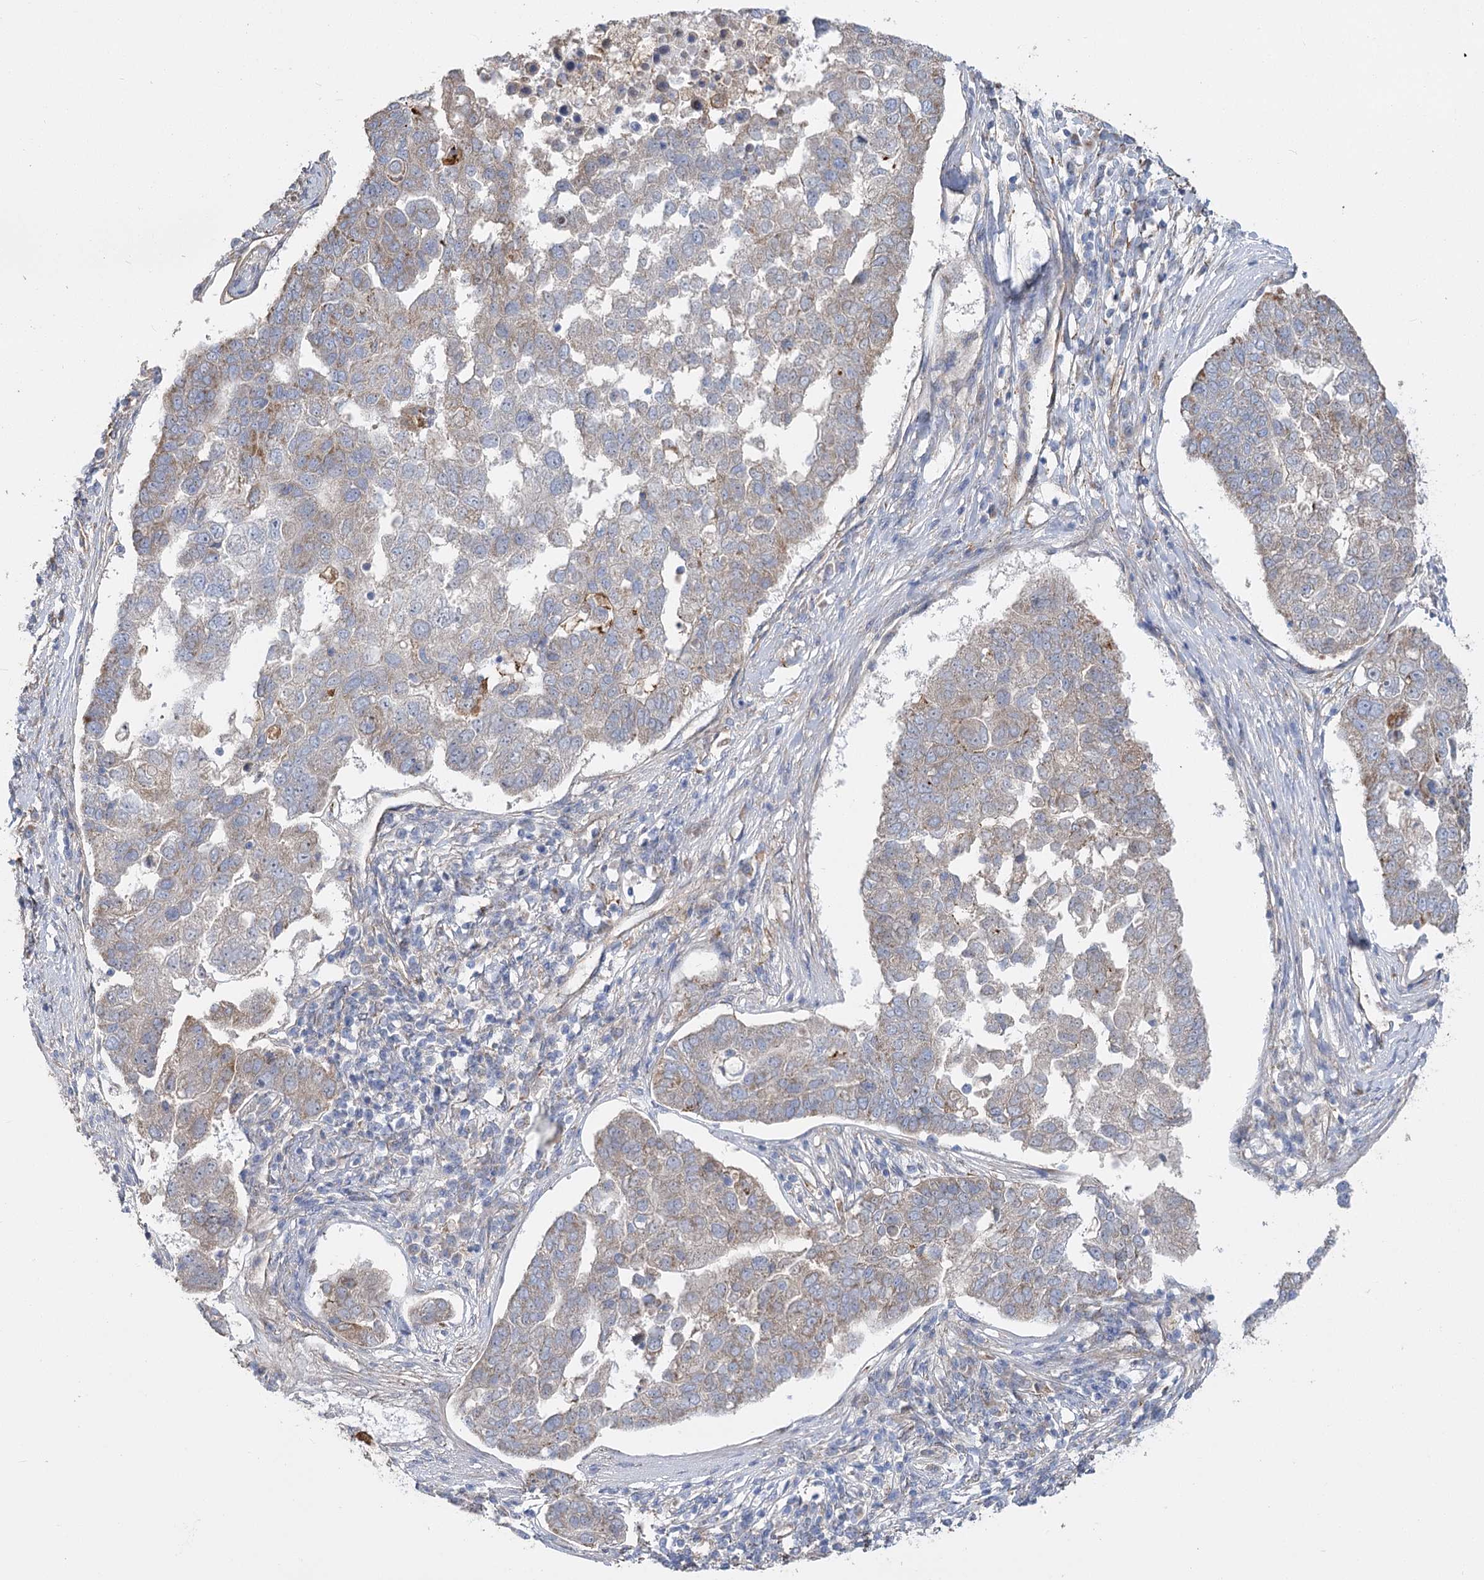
{"staining": {"intensity": "weak", "quantity": "<25%", "location": "cytoplasmic/membranous"}, "tissue": "pancreatic cancer", "cell_type": "Tumor cells", "image_type": "cancer", "snomed": [{"axis": "morphology", "description": "Adenocarcinoma, NOS"}, {"axis": "topography", "description": "Pancreas"}], "caption": "Adenocarcinoma (pancreatic) was stained to show a protein in brown. There is no significant expression in tumor cells. (Stains: DAB IHC with hematoxylin counter stain, Microscopy: brightfield microscopy at high magnification).", "gene": "RMDN2", "patient": {"sex": "female", "age": 61}}